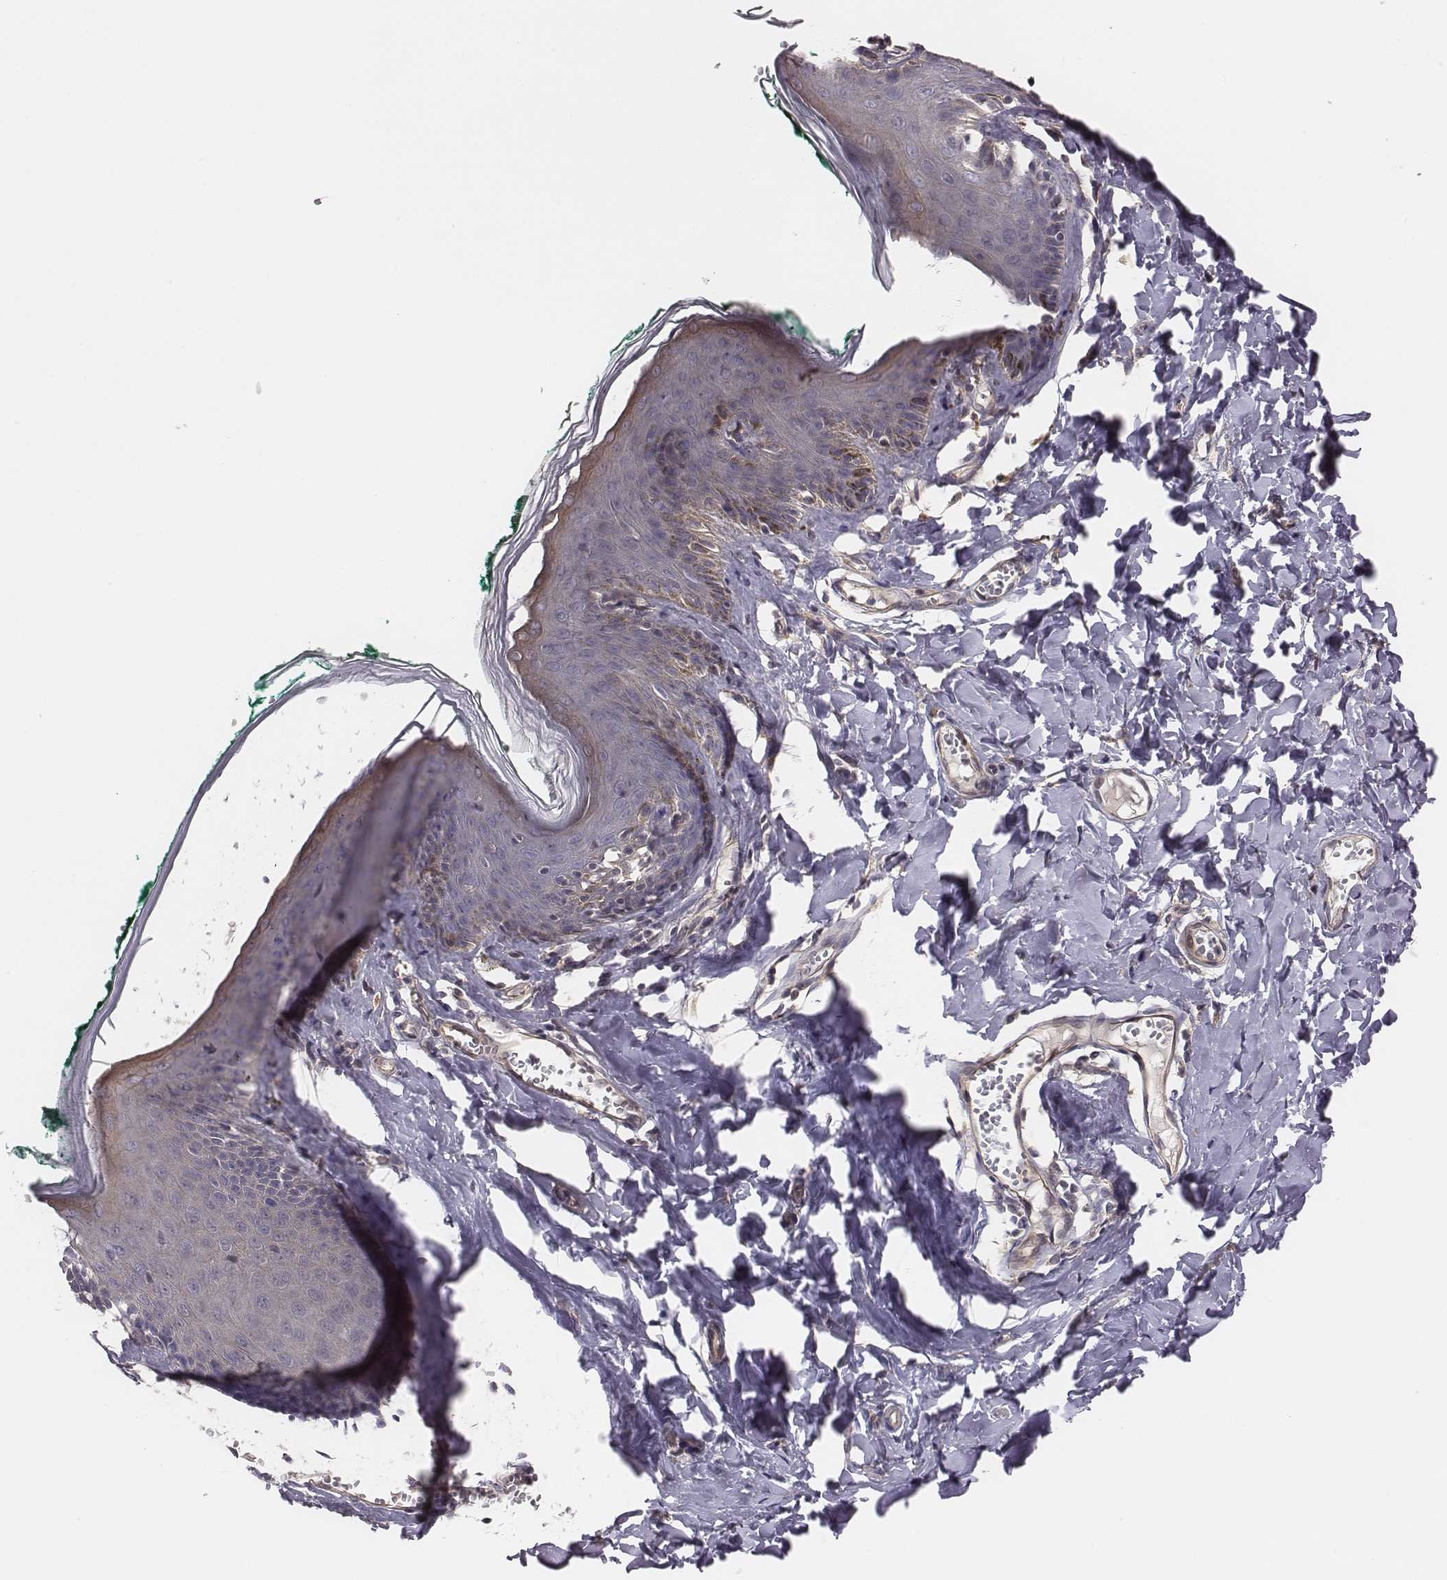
{"staining": {"intensity": "negative", "quantity": "none", "location": "none"}, "tissue": "skin", "cell_type": "Epidermal cells", "image_type": "normal", "snomed": [{"axis": "morphology", "description": "Normal tissue, NOS"}, {"axis": "topography", "description": "Vulva"}, {"axis": "topography", "description": "Peripheral nerve tissue"}], "caption": "Skin stained for a protein using immunohistochemistry (IHC) reveals no expression epidermal cells.", "gene": "SCARF1", "patient": {"sex": "female", "age": 66}}